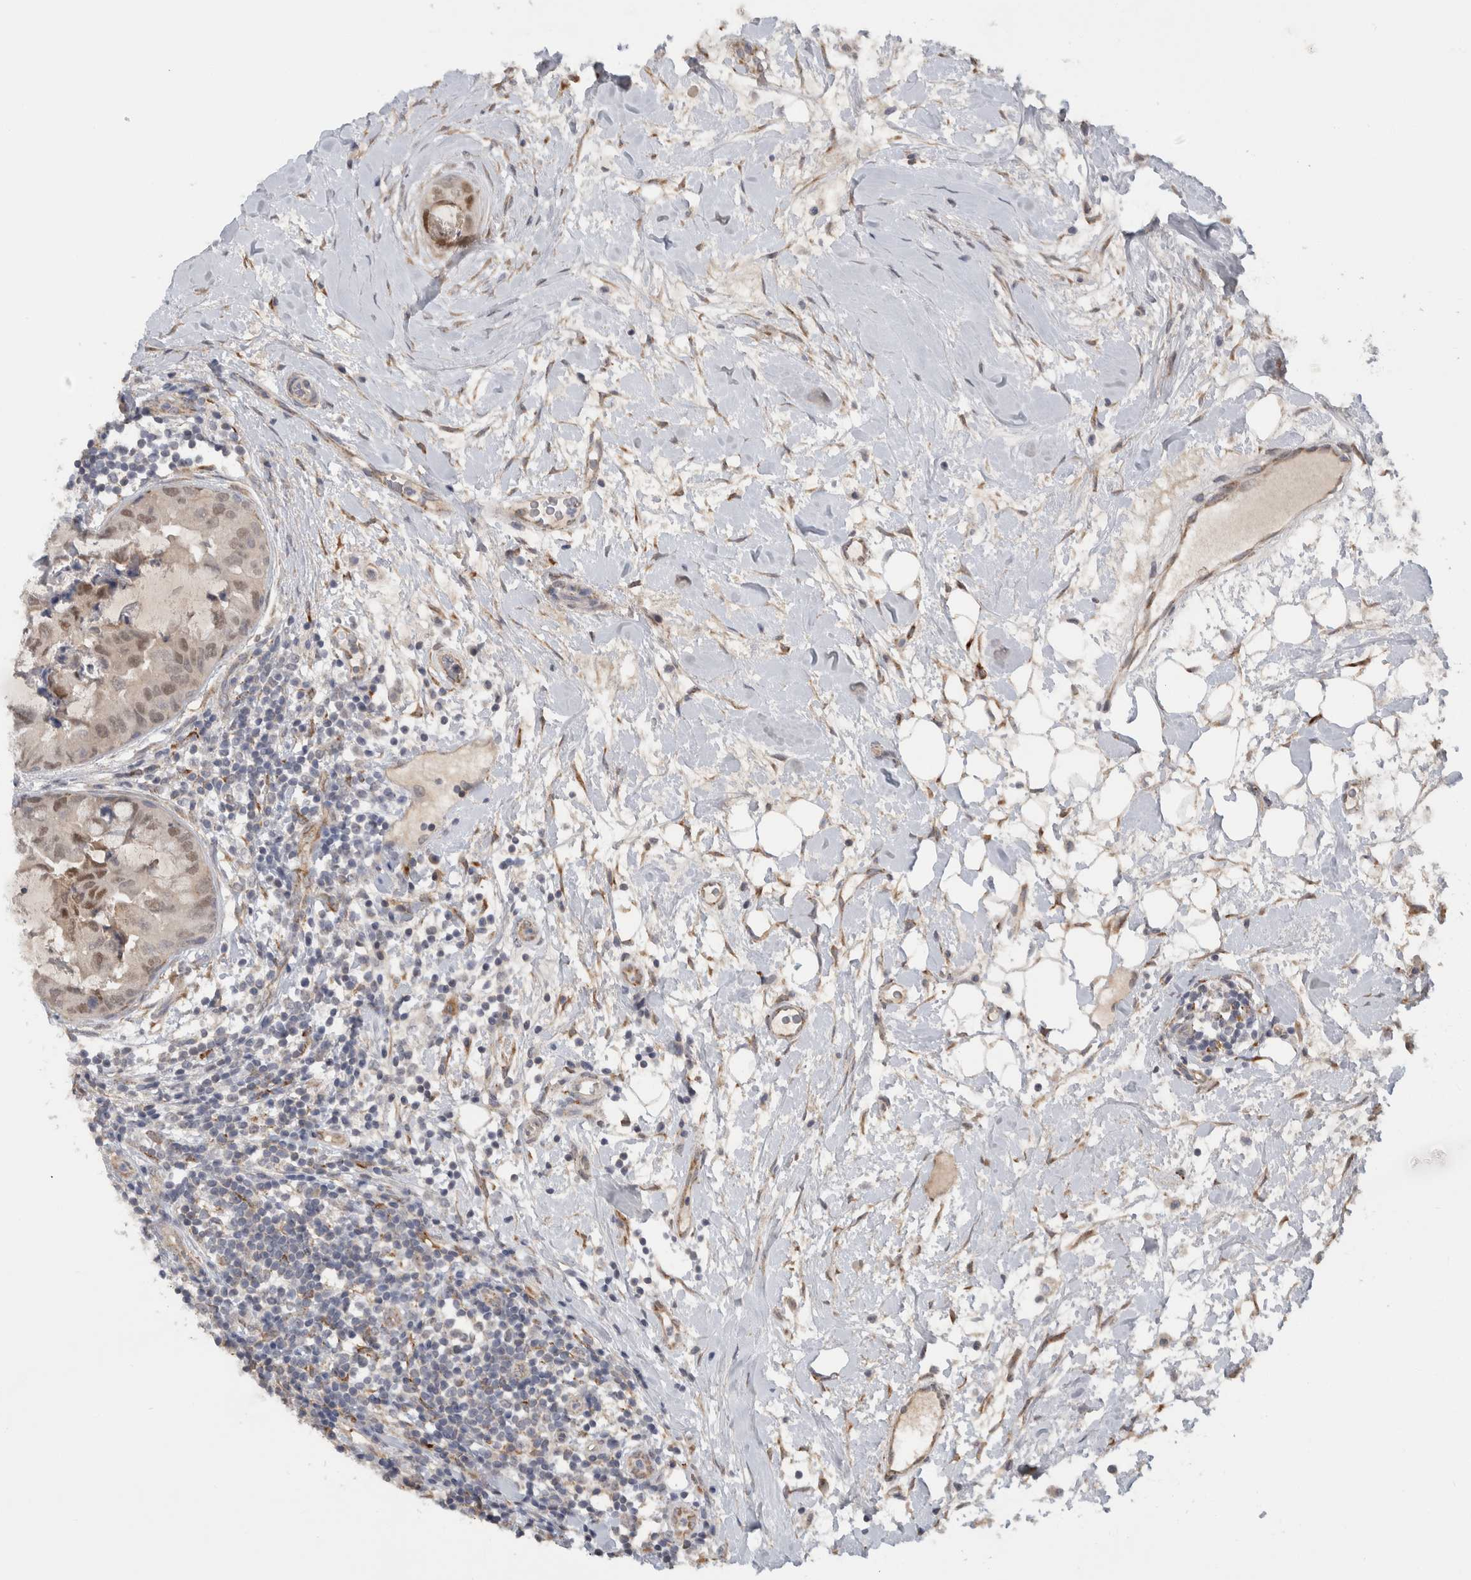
{"staining": {"intensity": "weak", "quantity": ">75%", "location": "nuclear"}, "tissue": "breast cancer", "cell_type": "Tumor cells", "image_type": "cancer", "snomed": [{"axis": "morphology", "description": "Duct carcinoma"}, {"axis": "topography", "description": "Breast"}], "caption": "Immunohistochemical staining of breast cancer demonstrates low levels of weak nuclear protein expression in about >75% of tumor cells.", "gene": "DYRK2", "patient": {"sex": "female", "age": 40}}